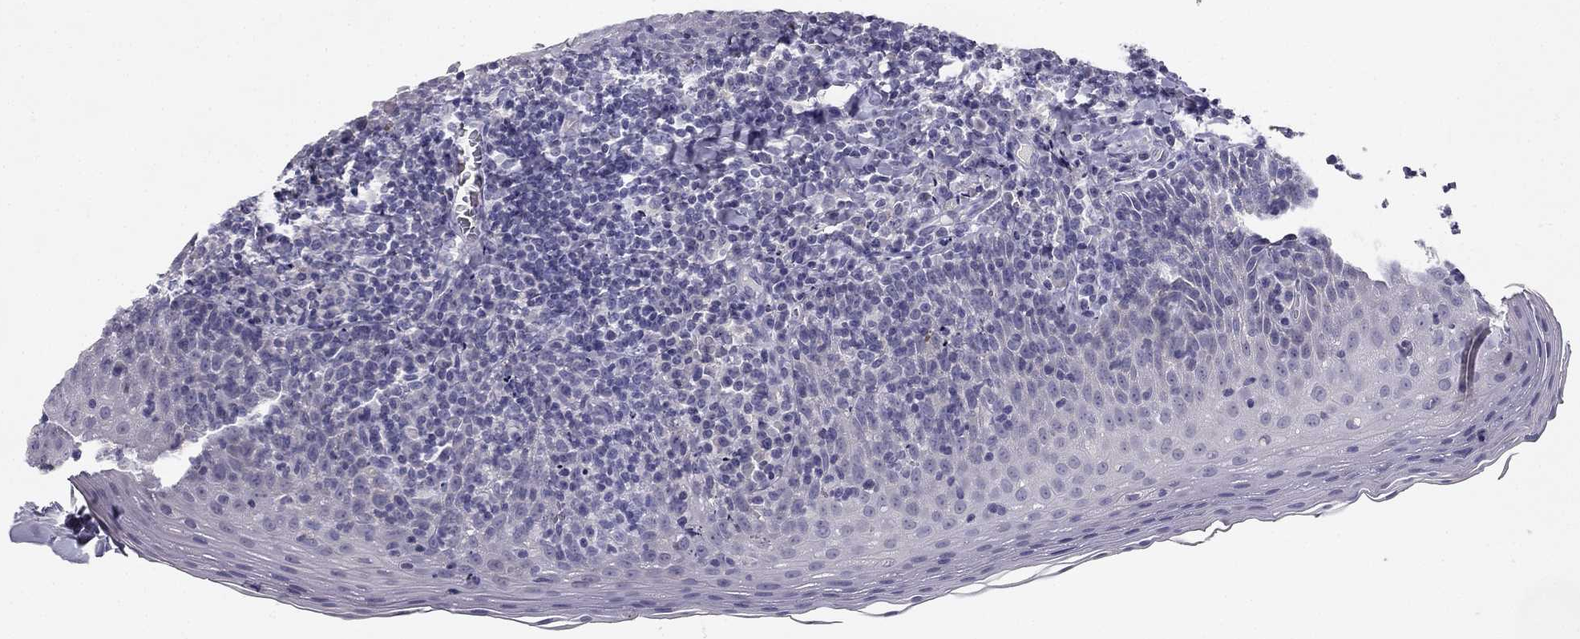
{"staining": {"intensity": "negative", "quantity": "none", "location": "none"}, "tissue": "tonsil", "cell_type": "Germinal center cells", "image_type": "normal", "snomed": [{"axis": "morphology", "description": "Normal tissue, NOS"}, {"axis": "morphology", "description": "Inflammation, NOS"}, {"axis": "topography", "description": "Tonsil"}], "caption": "Germinal center cells are negative for brown protein staining in benign tonsil. (Stains: DAB (3,3'-diaminobenzidine) immunohistochemistry with hematoxylin counter stain, Microscopy: brightfield microscopy at high magnification).", "gene": "SLC6A4", "patient": {"sex": "female", "age": 31}}